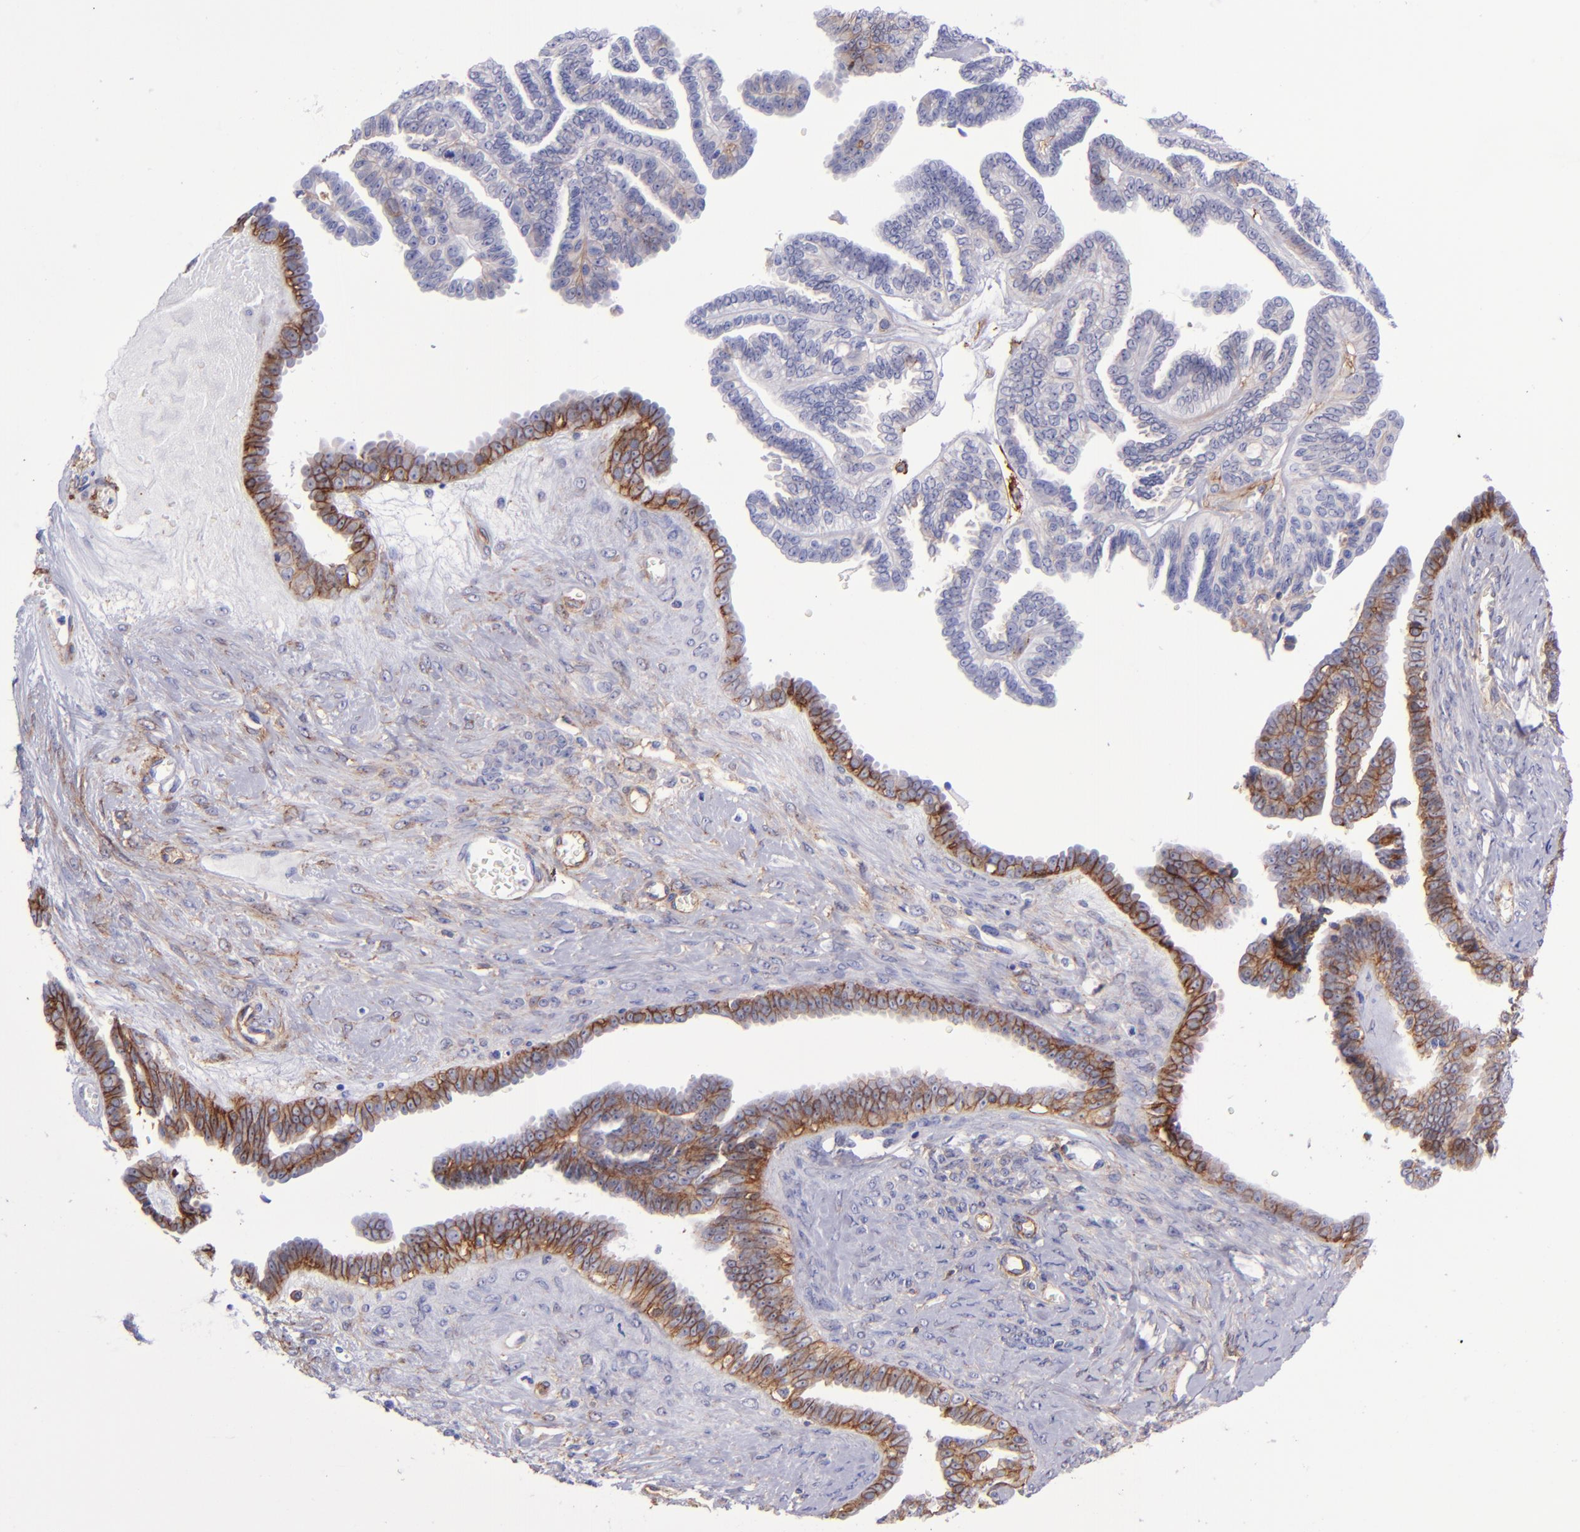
{"staining": {"intensity": "moderate", "quantity": "25%-75%", "location": "cytoplasmic/membranous"}, "tissue": "ovarian cancer", "cell_type": "Tumor cells", "image_type": "cancer", "snomed": [{"axis": "morphology", "description": "Cystadenocarcinoma, serous, NOS"}, {"axis": "topography", "description": "Ovary"}], "caption": "A brown stain labels moderate cytoplasmic/membranous staining of a protein in human ovarian cancer tumor cells. (DAB IHC with brightfield microscopy, high magnification).", "gene": "ITGAV", "patient": {"sex": "female", "age": 71}}